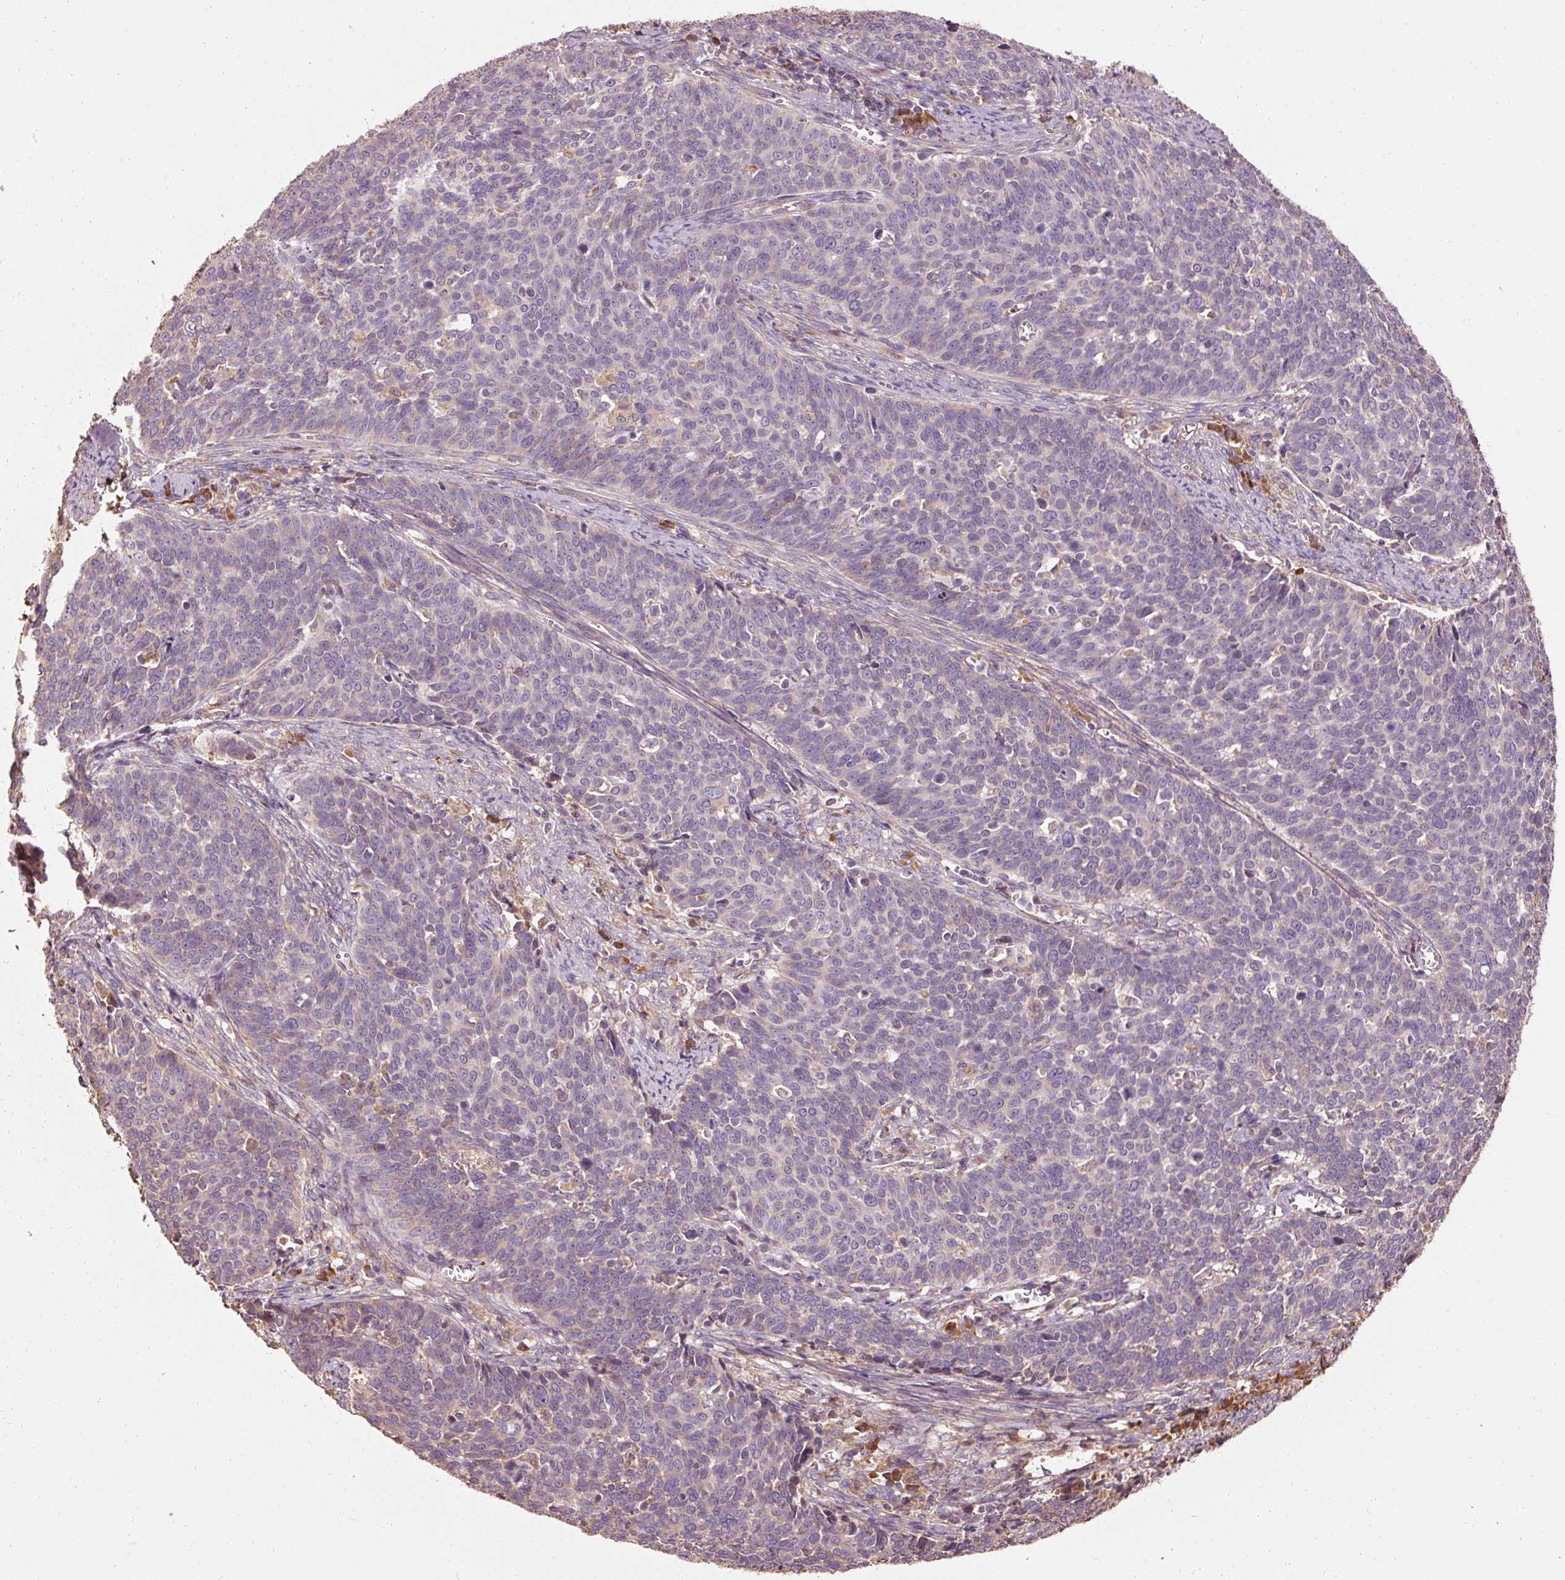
{"staining": {"intensity": "negative", "quantity": "none", "location": "none"}, "tissue": "cervical cancer", "cell_type": "Tumor cells", "image_type": "cancer", "snomed": [{"axis": "morphology", "description": "Squamous cell carcinoma, NOS"}, {"axis": "topography", "description": "Cervix"}], "caption": "Tumor cells are negative for protein expression in human cervical cancer. (DAB (3,3'-diaminobenzidine) immunohistochemistry (IHC) visualized using brightfield microscopy, high magnification).", "gene": "EFHC1", "patient": {"sex": "female", "age": 39}}